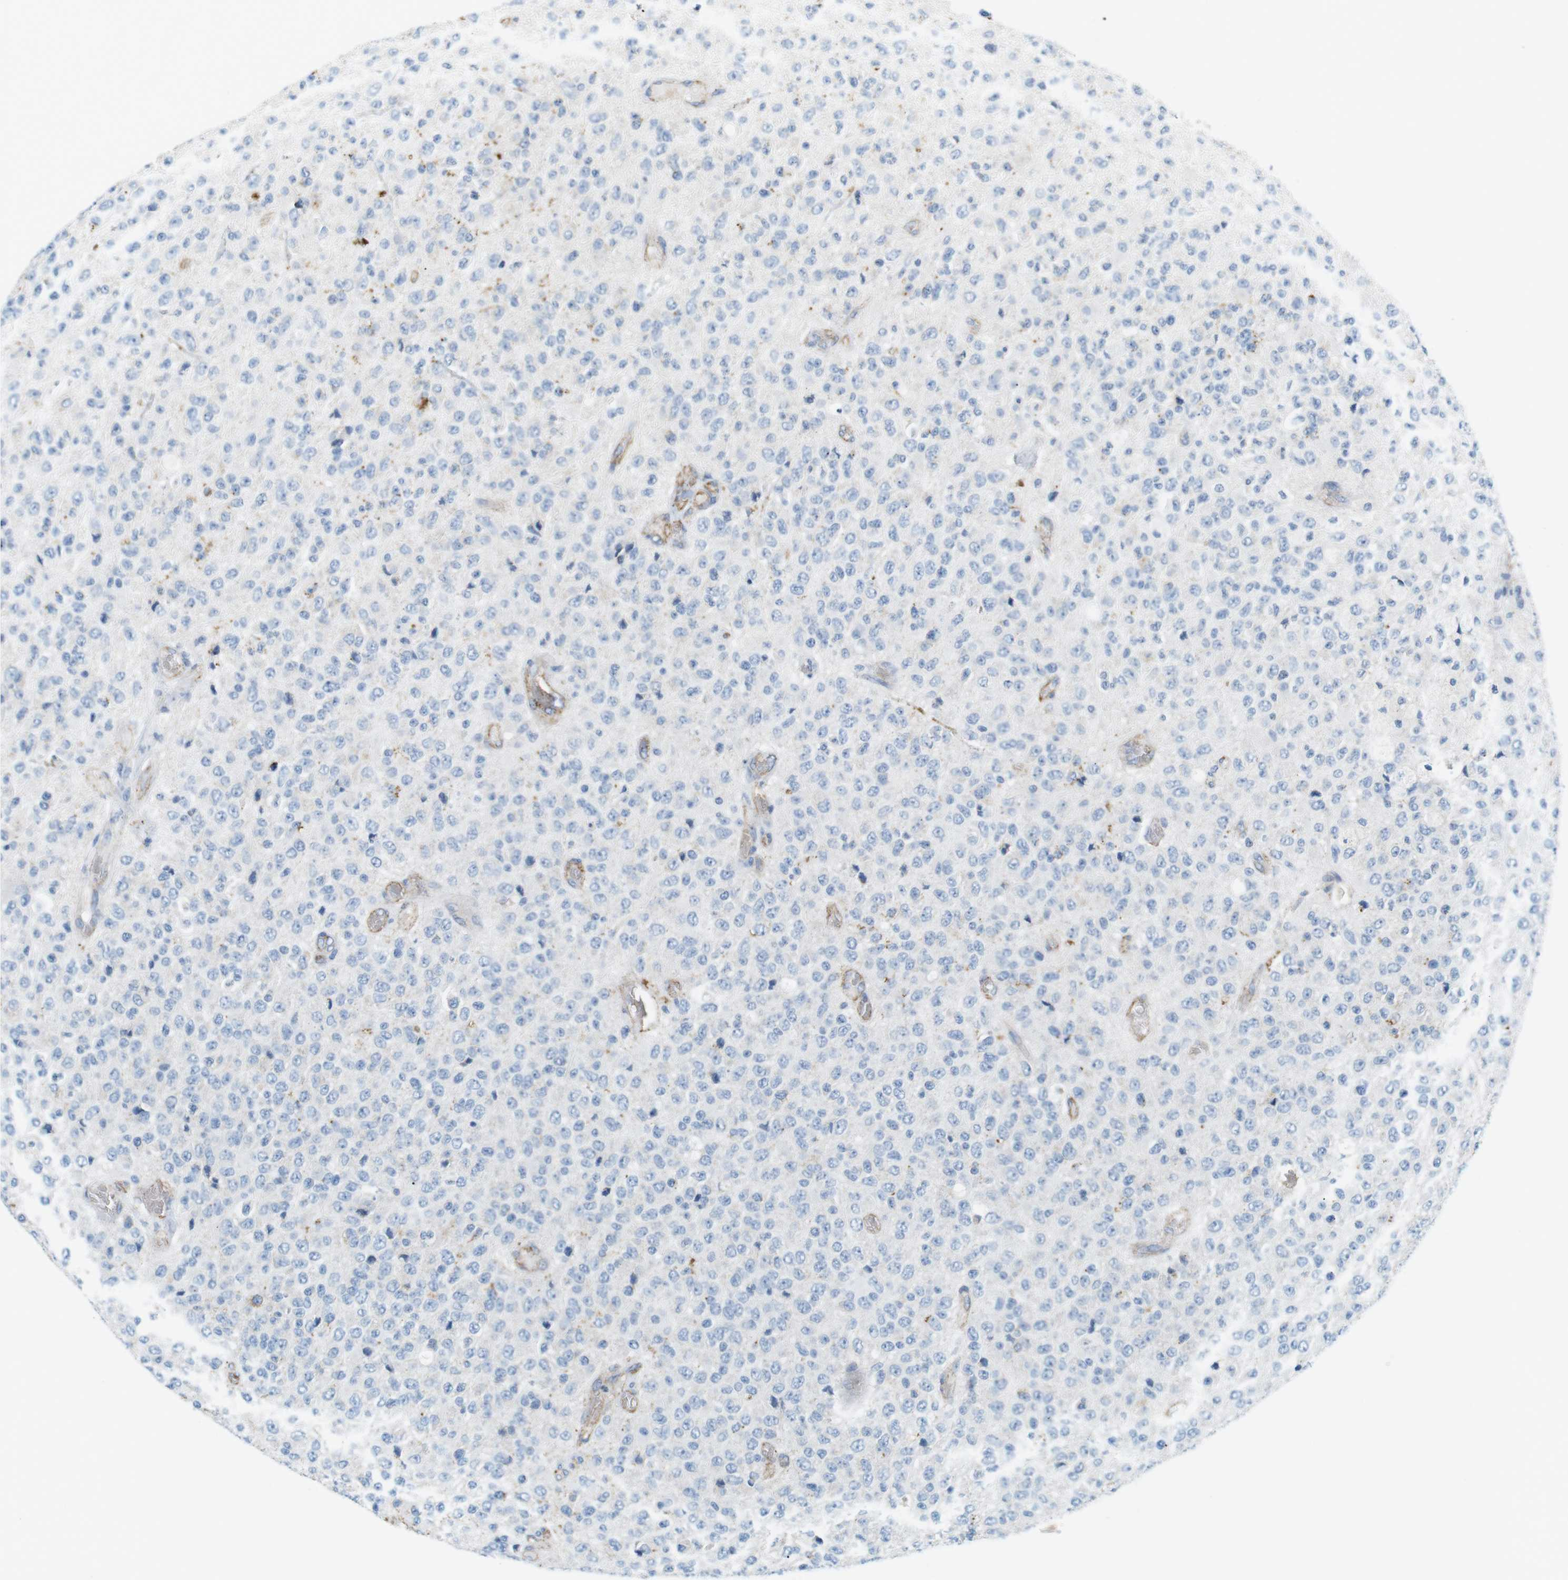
{"staining": {"intensity": "moderate", "quantity": "<25%", "location": "cytoplasmic/membranous"}, "tissue": "glioma", "cell_type": "Tumor cells", "image_type": "cancer", "snomed": [{"axis": "morphology", "description": "Glioma, malignant, High grade"}, {"axis": "topography", "description": "pancreas cauda"}], "caption": "A low amount of moderate cytoplasmic/membranous expression is present in approximately <25% of tumor cells in glioma tissue.", "gene": "VAMP1", "patient": {"sex": "male", "age": 60}}